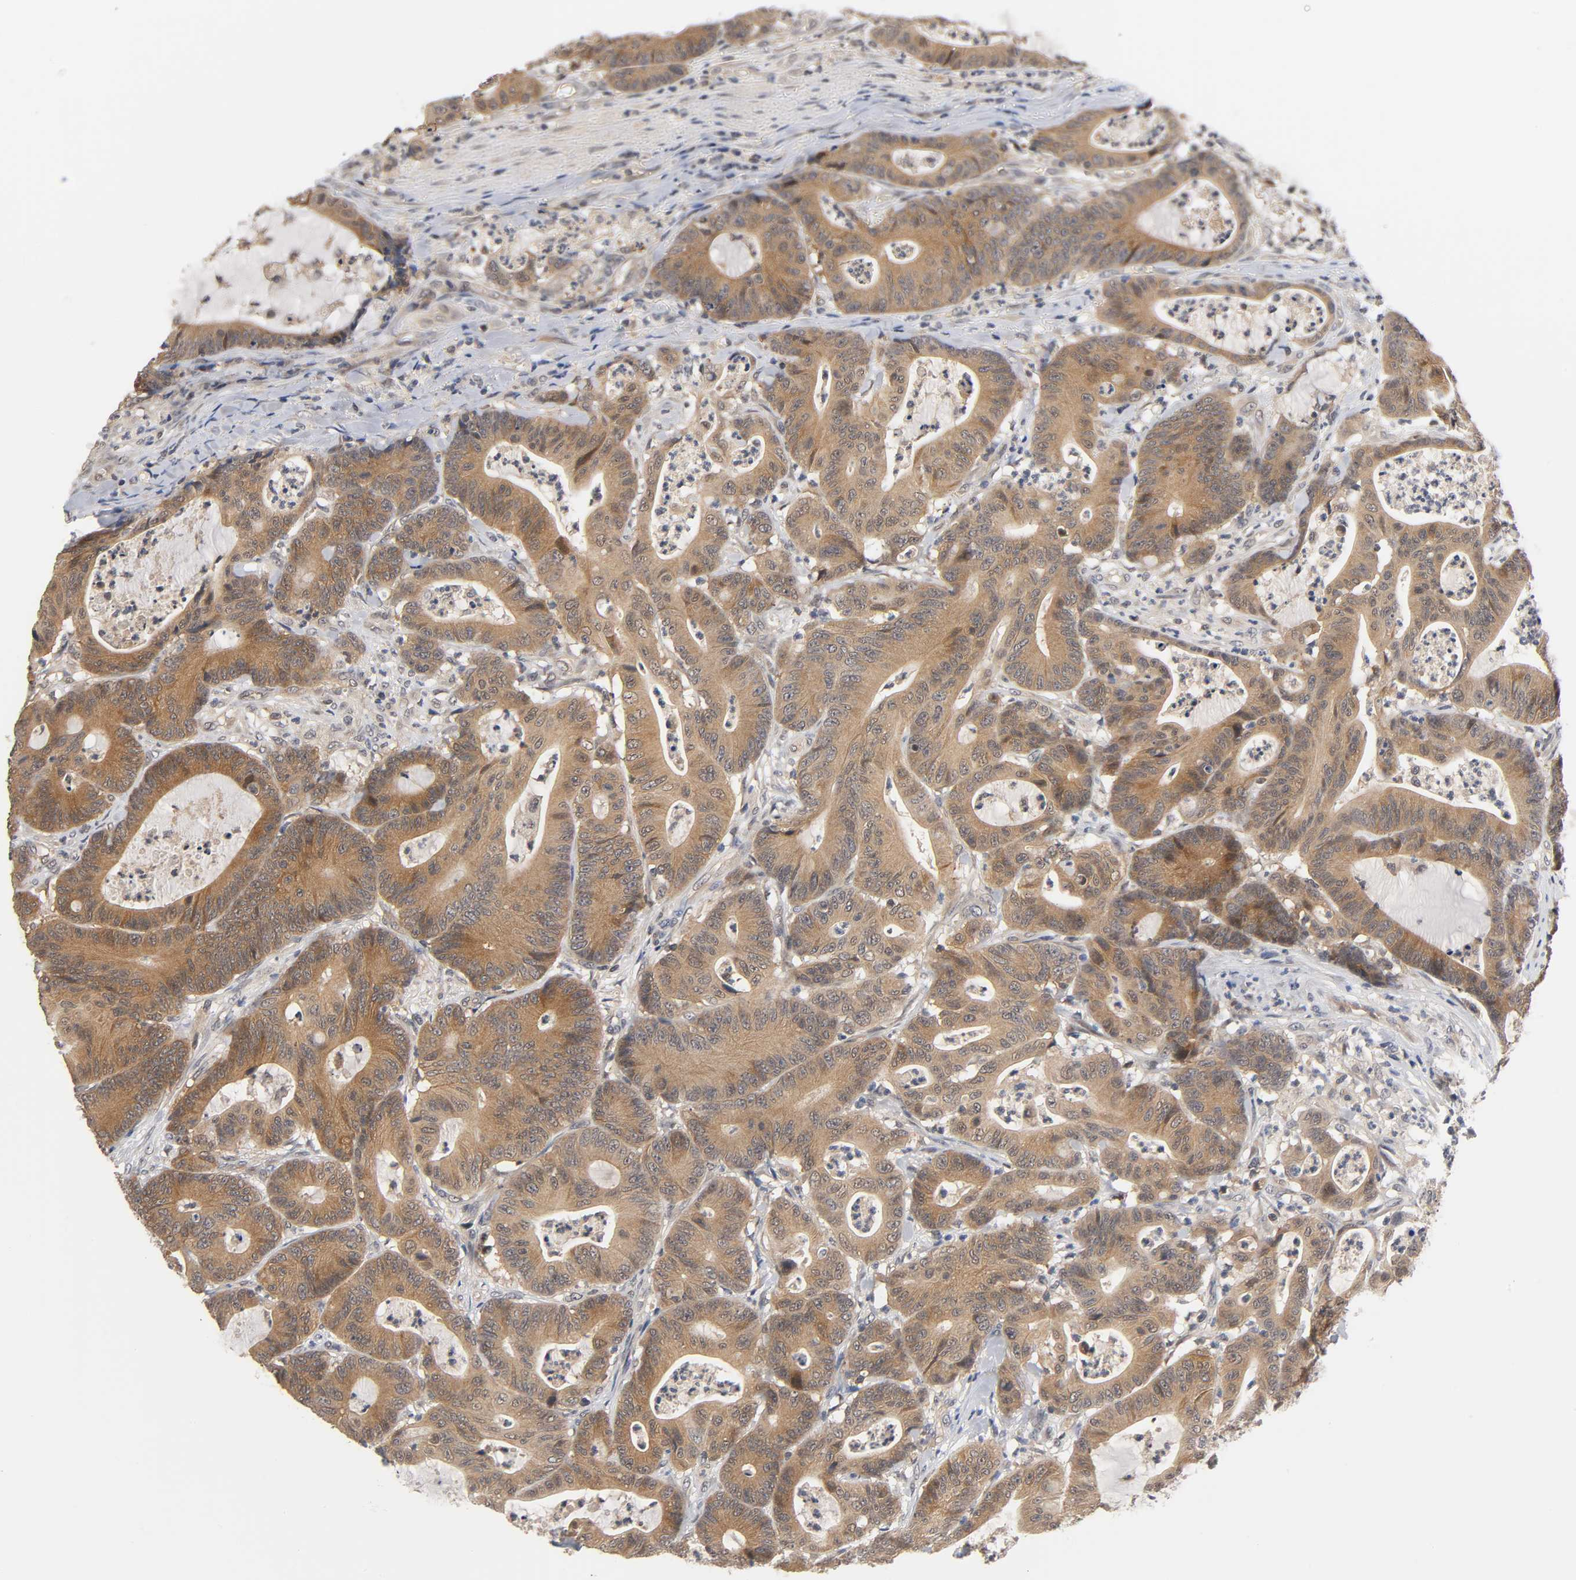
{"staining": {"intensity": "strong", "quantity": ">75%", "location": "cytoplasmic/membranous"}, "tissue": "colorectal cancer", "cell_type": "Tumor cells", "image_type": "cancer", "snomed": [{"axis": "morphology", "description": "Adenocarcinoma, NOS"}, {"axis": "topography", "description": "Colon"}], "caption": "DAB (3,3'-diaminobenzidine) immunohistochemical staining of human colorectal cancer exhibits strong cytoplasmic/membranous protein expression in approximately >75% of tumor cells. Using DAB (brown) and hematoxylin (blue) stains, captured at high magnification using brightfield microscopy.", "gene": "PRKAB1", "patient": {"sex": "female", "age": 84}}